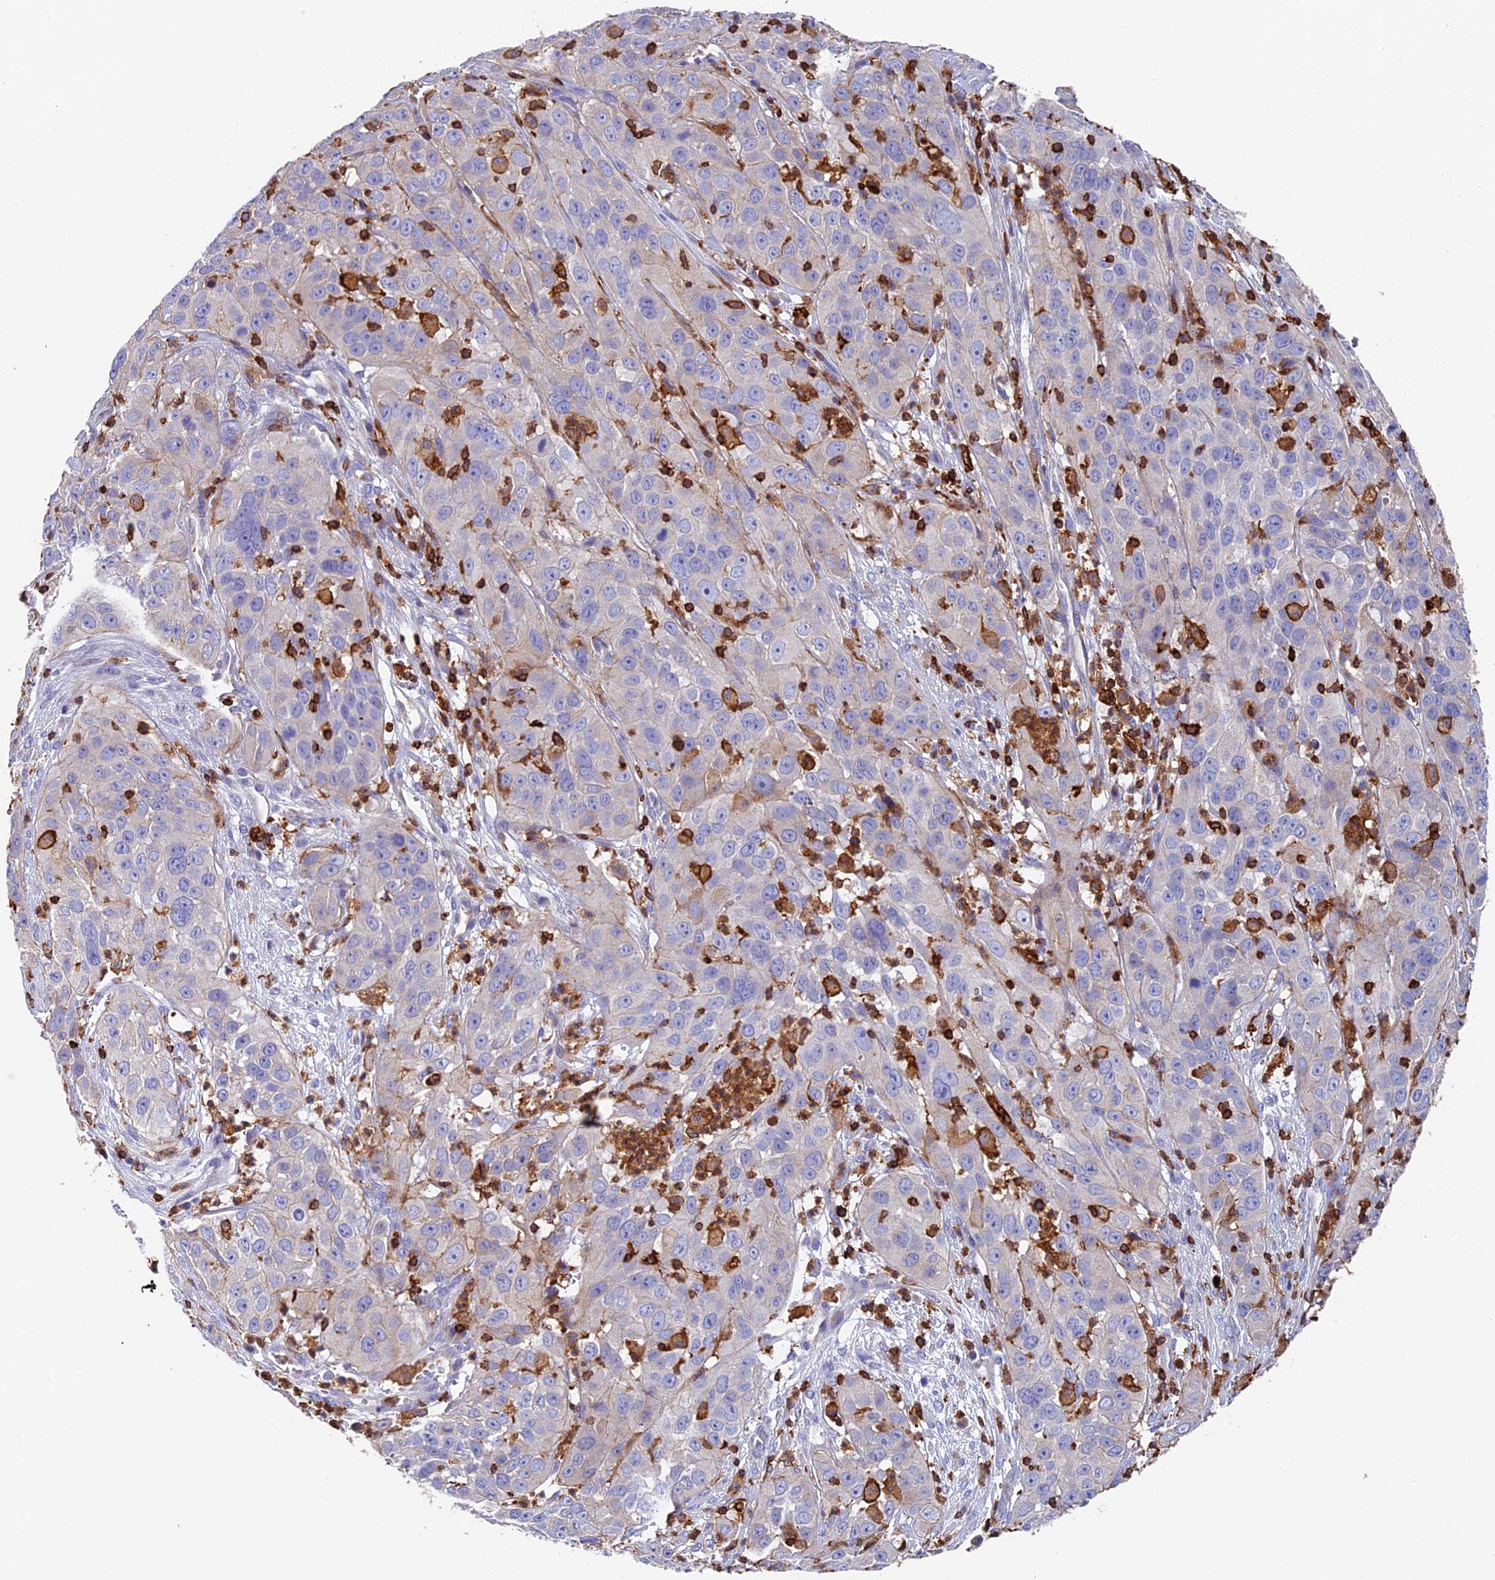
{"staining": {"intensity": "negative", "quantity": "none", "location": "none"}, "tissue": "cervical cancer", "cell_type": "Tumor cells", "image_type": "cancer", "snomed": [{"axis": "morphology", "description": "Squamous cell carcinoma, NOS"}, {"axis": "topography", "description": "Cervix"}], "caption": "IHC histopathology image of neoplastic tissue: squamous cell carcinoma (cervical) stained with DAB (3,3'-diaminobenzidine) demonstrates no significant protein expression in tumor cells.", "gene": "ADAT1", "patient": {"sex": "female", "age": 32}}